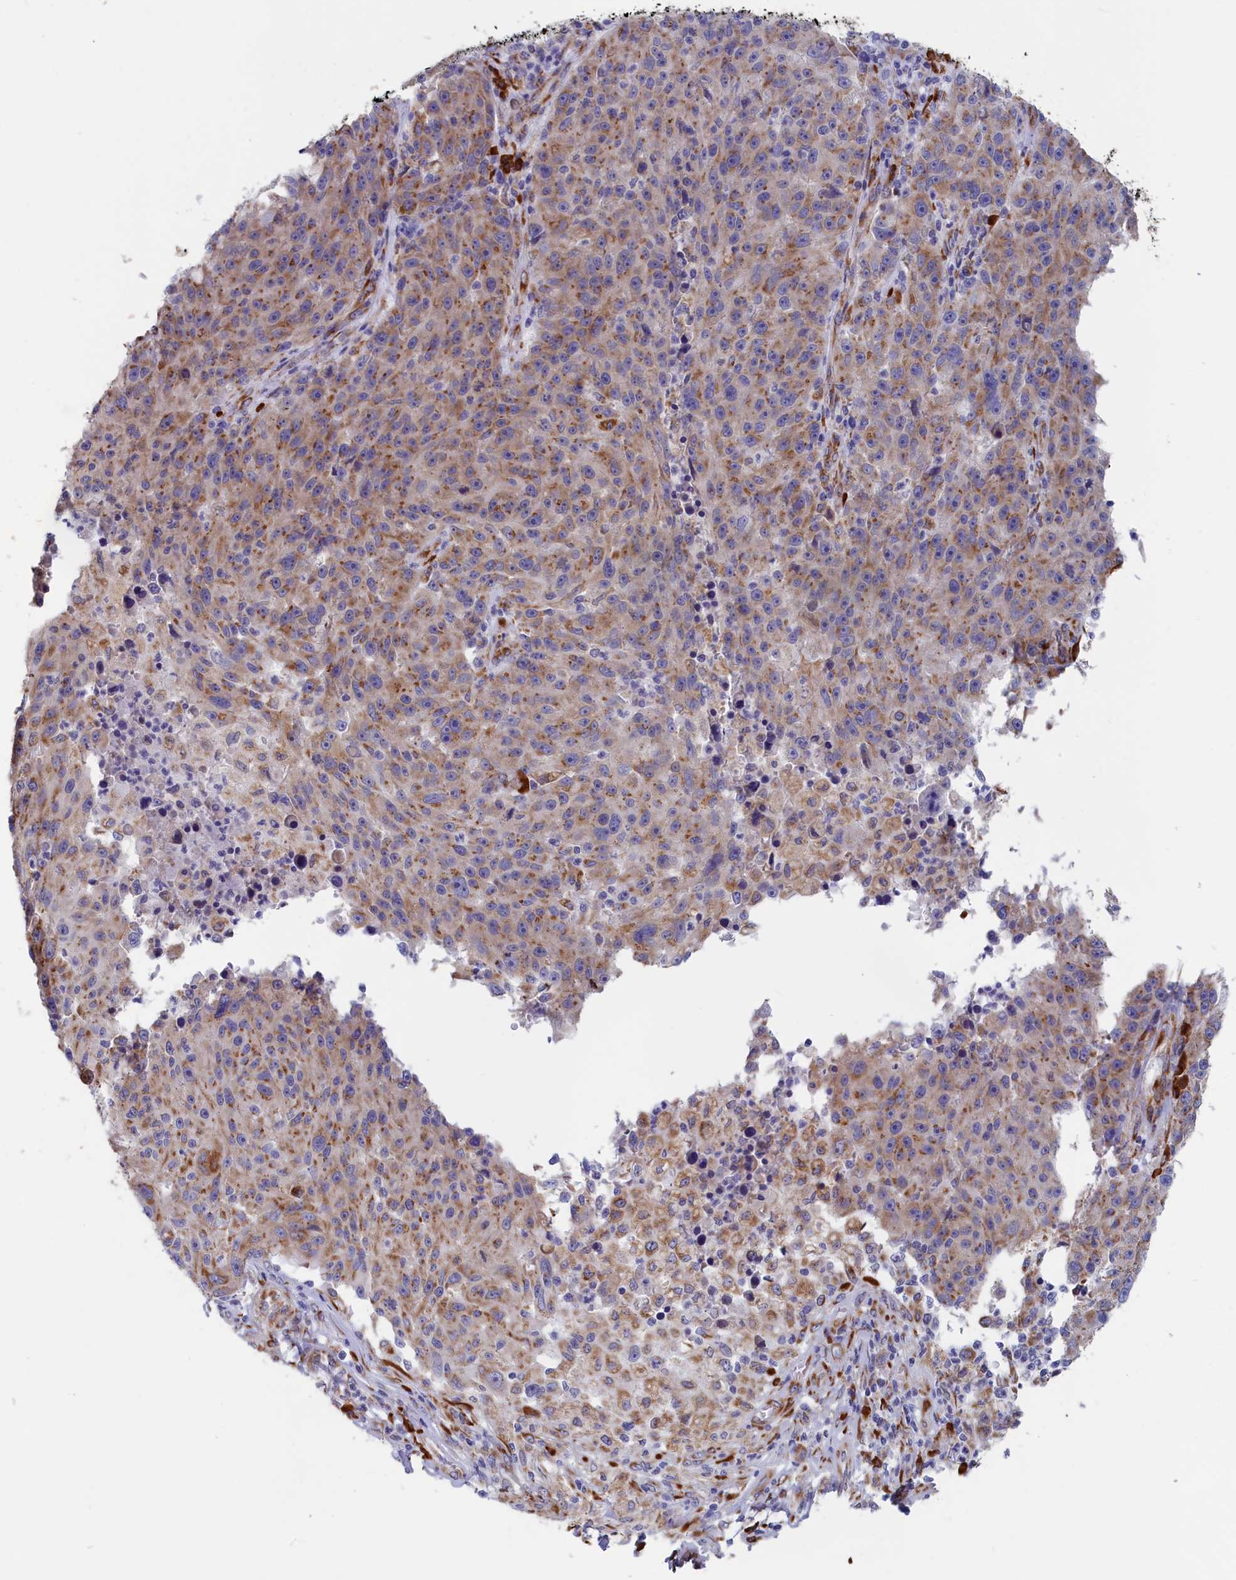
{"staining": {"intensity": "moderate", "quantity": "25%-75%", "location": "cytoplasmic/membranous"}, "tissue": "melanoma", "cell_type": "Tumor cells", "image_type": "cancer", "snomed": [{"axis": "morphology", "description": "Malignant melanoma, NOS"}, {"axis": "topography", "description": "Skin"}], "caption": "A photomicrograph showing moderate cytoplasmic/membranous positivity in approximately 25%-75% of tumor cells in malignant melanoma, as visualized by brown immunohistochemical staining.", "gene": "CCDC68", "patient": {"sex": "male", "age": 53}}